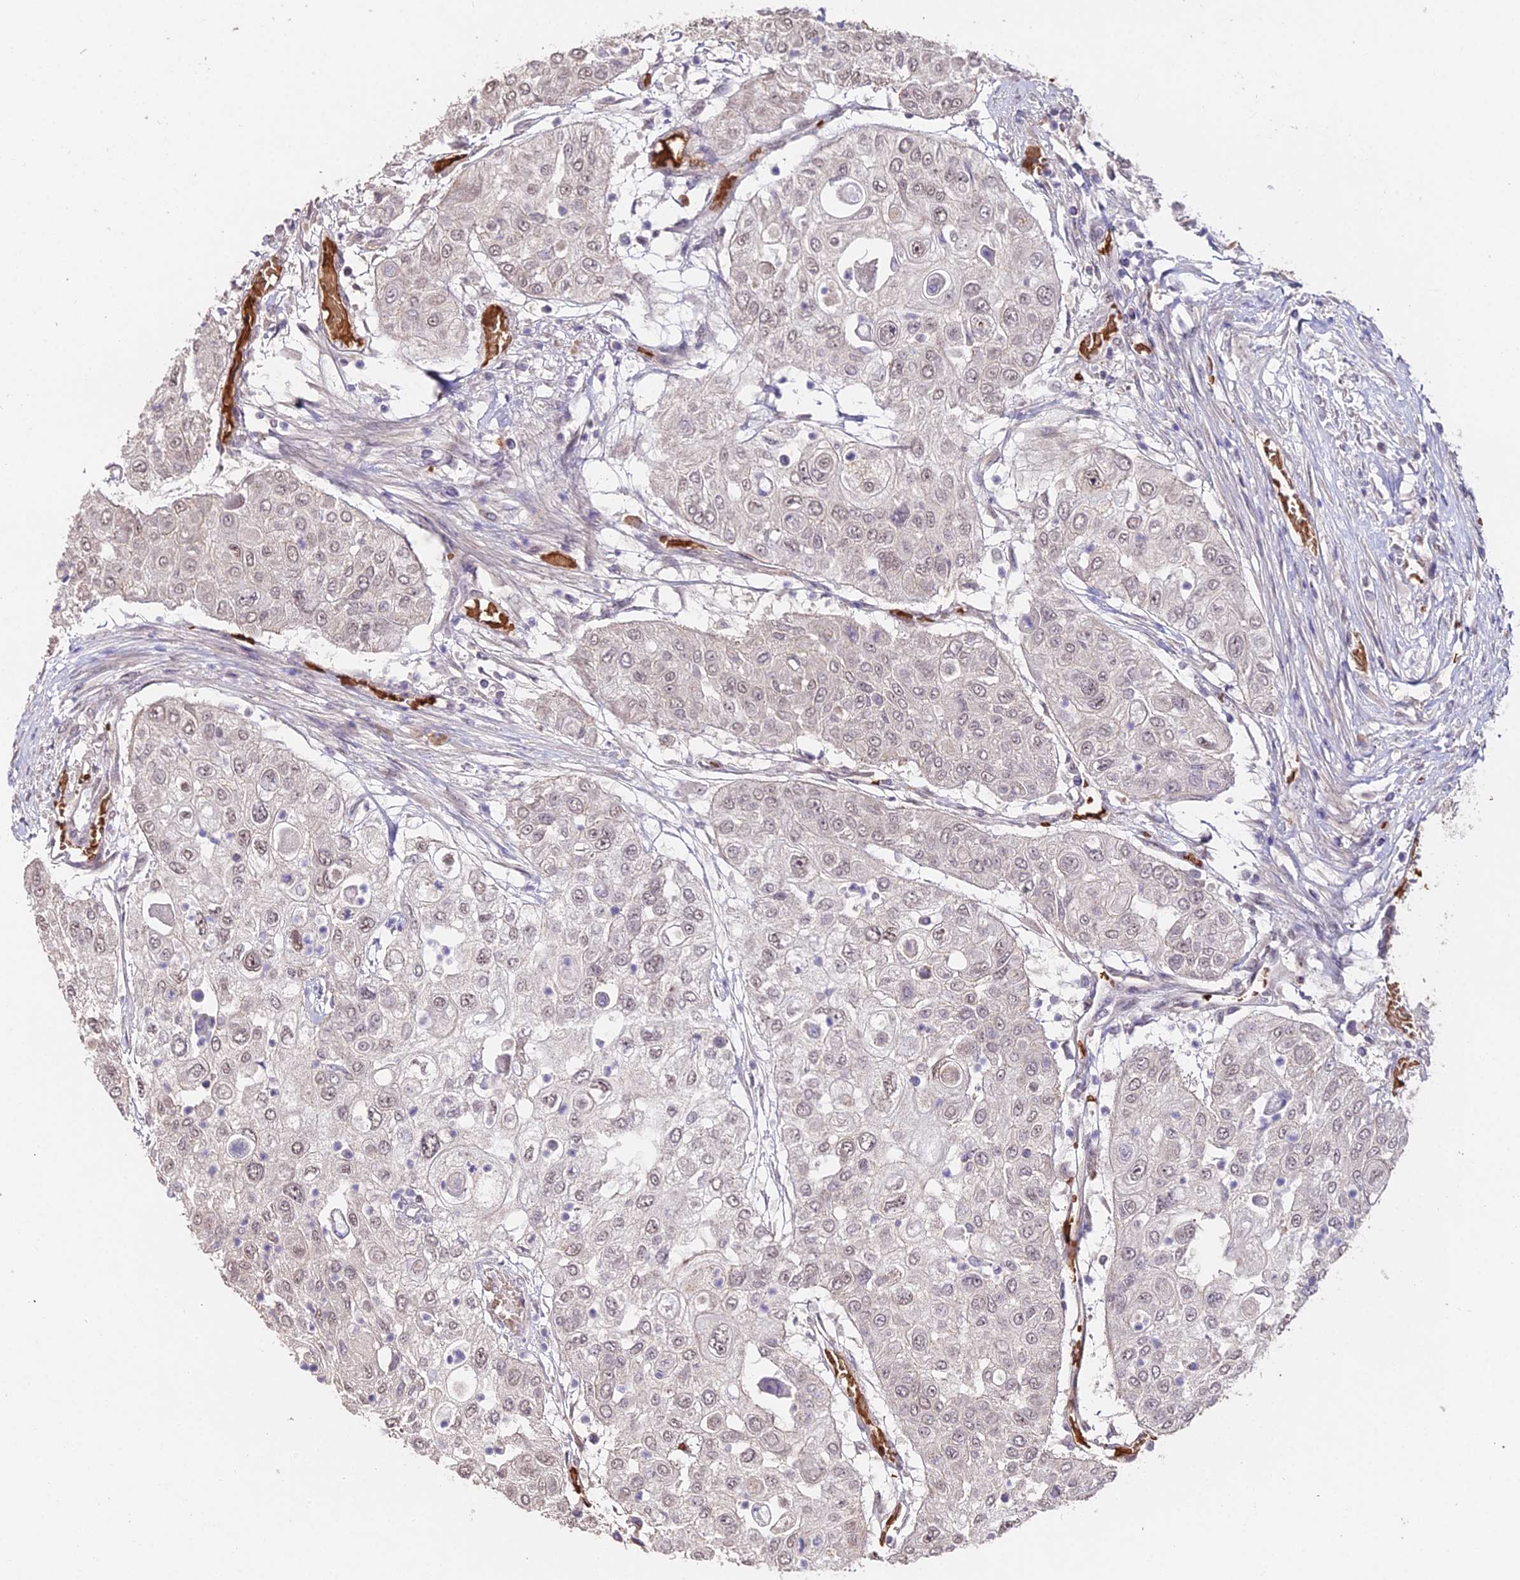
{"staining": {"intensity": "weak", "quantity": "25%-75%", "location": "nuclear"}, "tissue": "urothelial cancer", "cell_type": "Tumor cells", "image_type": "cancer", "snomed": [{"axis": "morphology", "description": "Urothelial carcinoma, High grade"}, {"axis": "topography", "description": "Urinary bladder"}], "caption": "Protein analysis of urothelial cancer tissue demonstrates weak nuclear staining in about 25%-75% of tumor cells. (DAB (3,3'-diaminobenzidine) IHC with brightfield microscopy, high magnification).", "gene": "ZDBF2", "patient": {"sex": "female", "age": 79}}